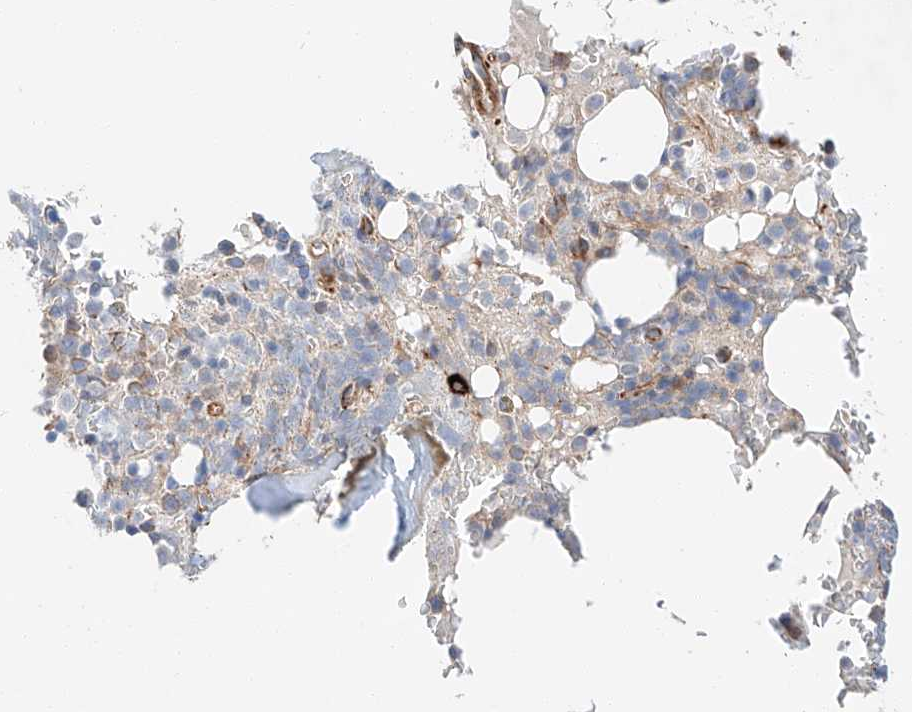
{"staining": {"intensity": "moderate", "quantity": "<25%", "location": "cytoplasmic/membranous"}, "tissue": "bone marrow", "cell_type": "Hematopoietic cells", "image_type": "normal", "snomed": [{"axis": "morphology", "description": "Normal tissue, NOS"}, {"axis": "topography", "description": "Bone marrow"}], "caption": "Immunohistochemical staining of unremarkable human bone marrow shows low levels of moderate cytoplasmic/membranous staining in approximately <25% of hematopoietic cells.", "gene": "MINDY4", "patient": {"sex": "male", "age": 58}}